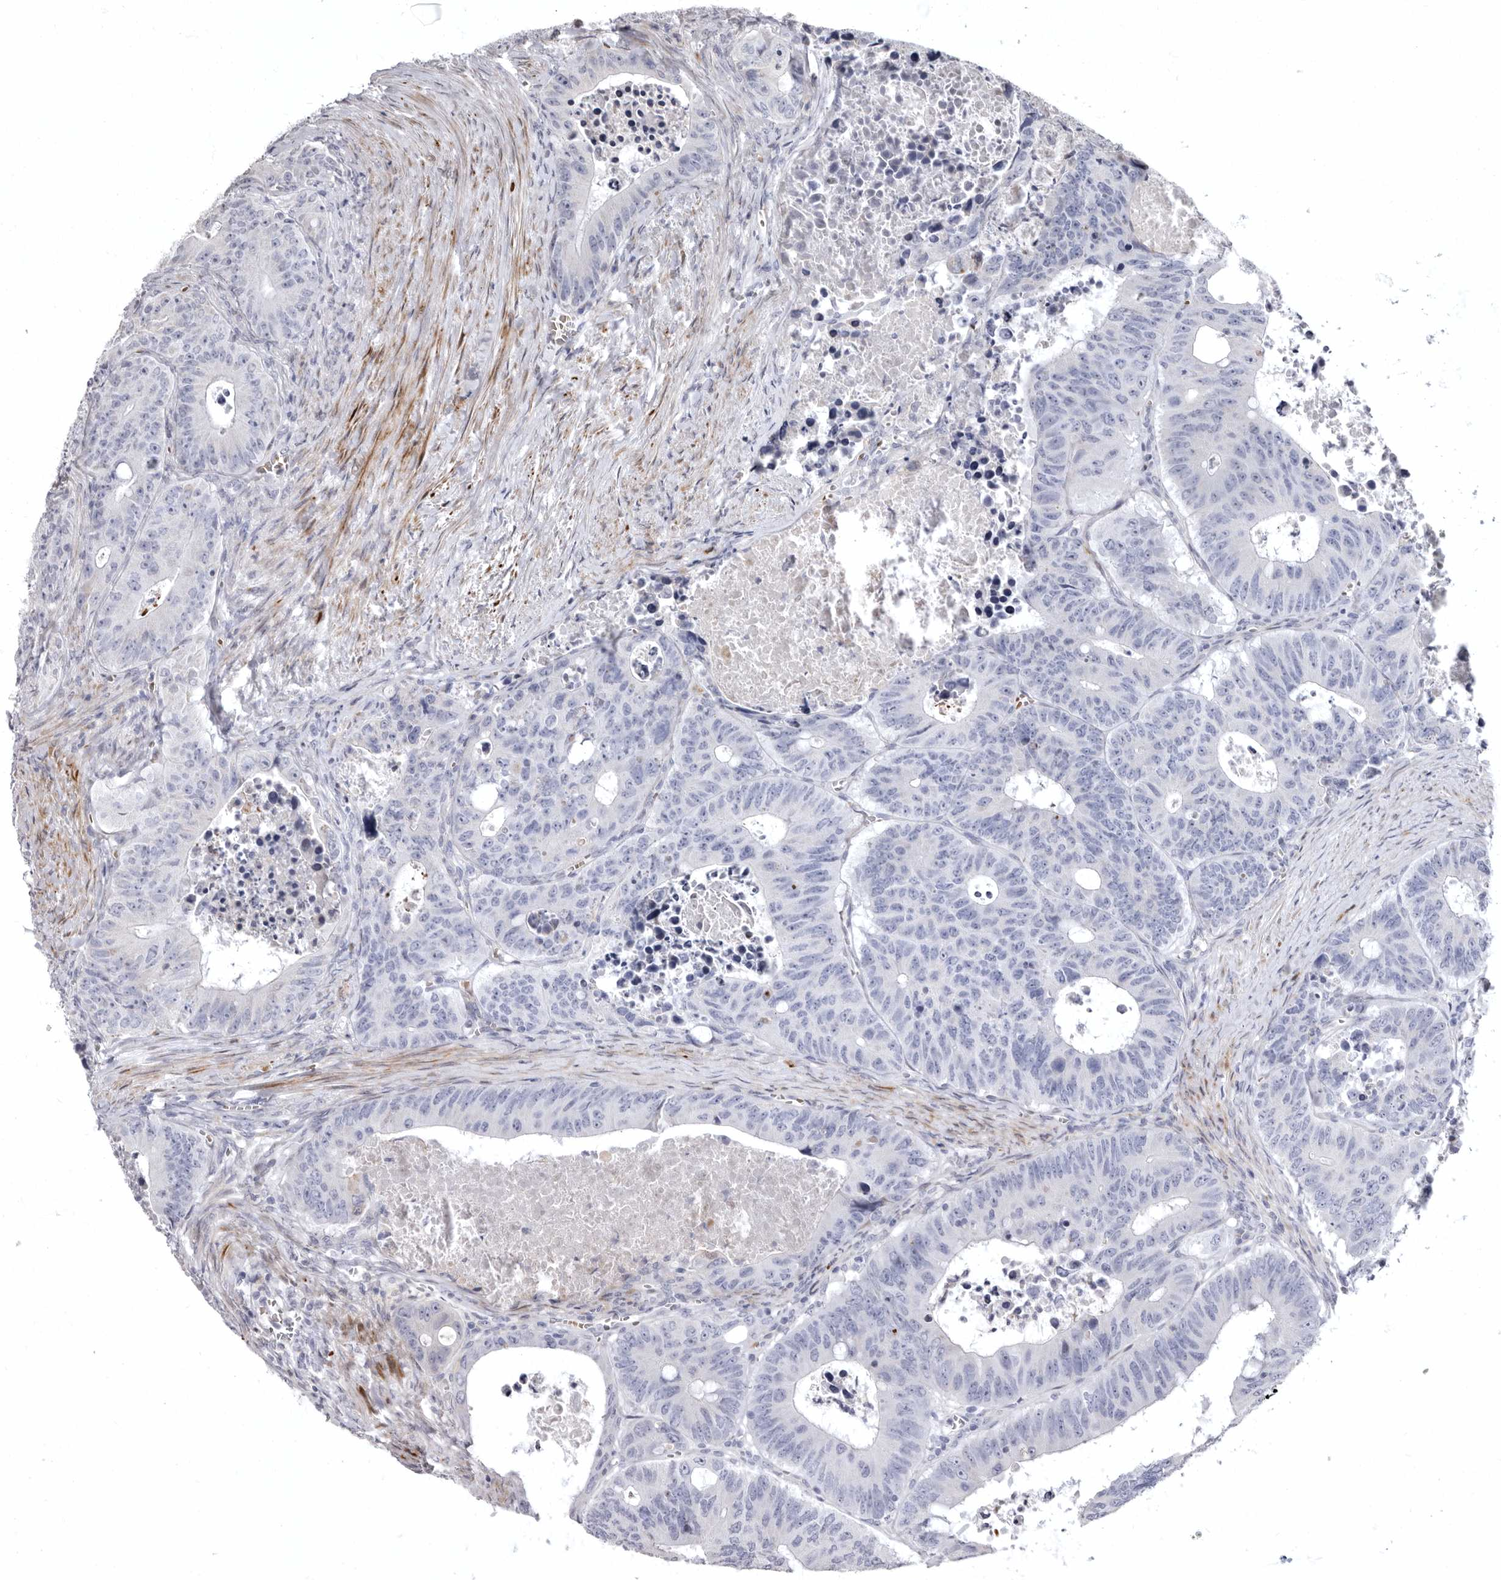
{"staining": {"intensity": "negative", "quantity": "none", "location": "none"}, "tissue": "colorectal cancer", "cell_type": "Tumor cells", "image_type": "cancer", "snomed": [{"axis": "morphology", "description": "Adenocarcinoma, NOS"}, {"axis": "topography", "description": "Colon"}], "caption": "Immunohistochemistry image of neoplastic tissue: colorectal adenocarcinoma stained with DAB demonstrates no significant protein staining in tumor cells.", "gene": "AIDA", "patient": {"sex": "male", "age": 87}}